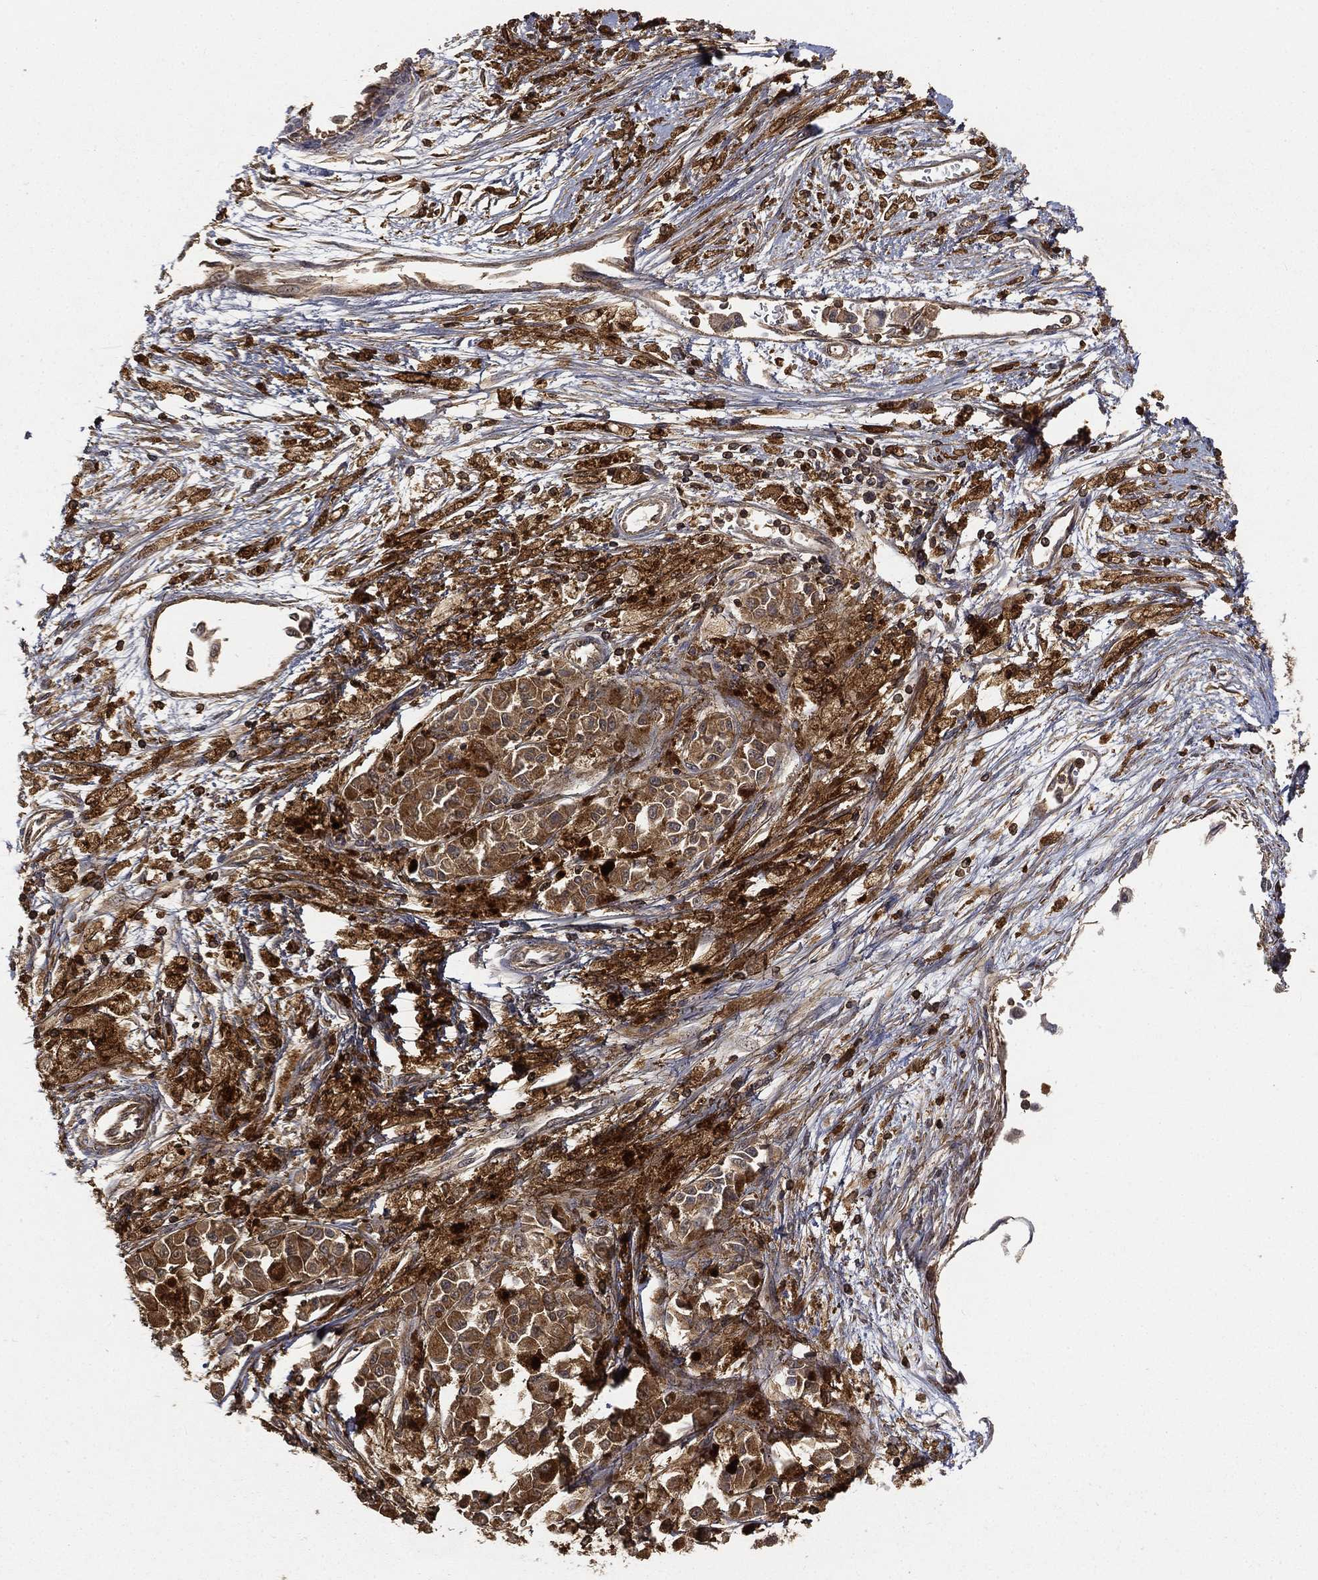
{"staining": {"intensity": "strong", "quantity": "25%-75%", "location": "cytoplasmic/membranous"}, "tissue": "melanoma", "cell_type": "Tumor cells", "image_type": "cancer", "snomed": [{"axis": "morphology", "description": "Malignant melanoma, NOS"}, {"axis": "topography", "description": "Skin"}], "caption": "The immunohistochemical stain highlights strong cytoplasmic/membranous positivity in tumor cells of malignant melanoma tissue.", "gene": "CRYL1", "patient": {"sex": "female", "age": 58}}